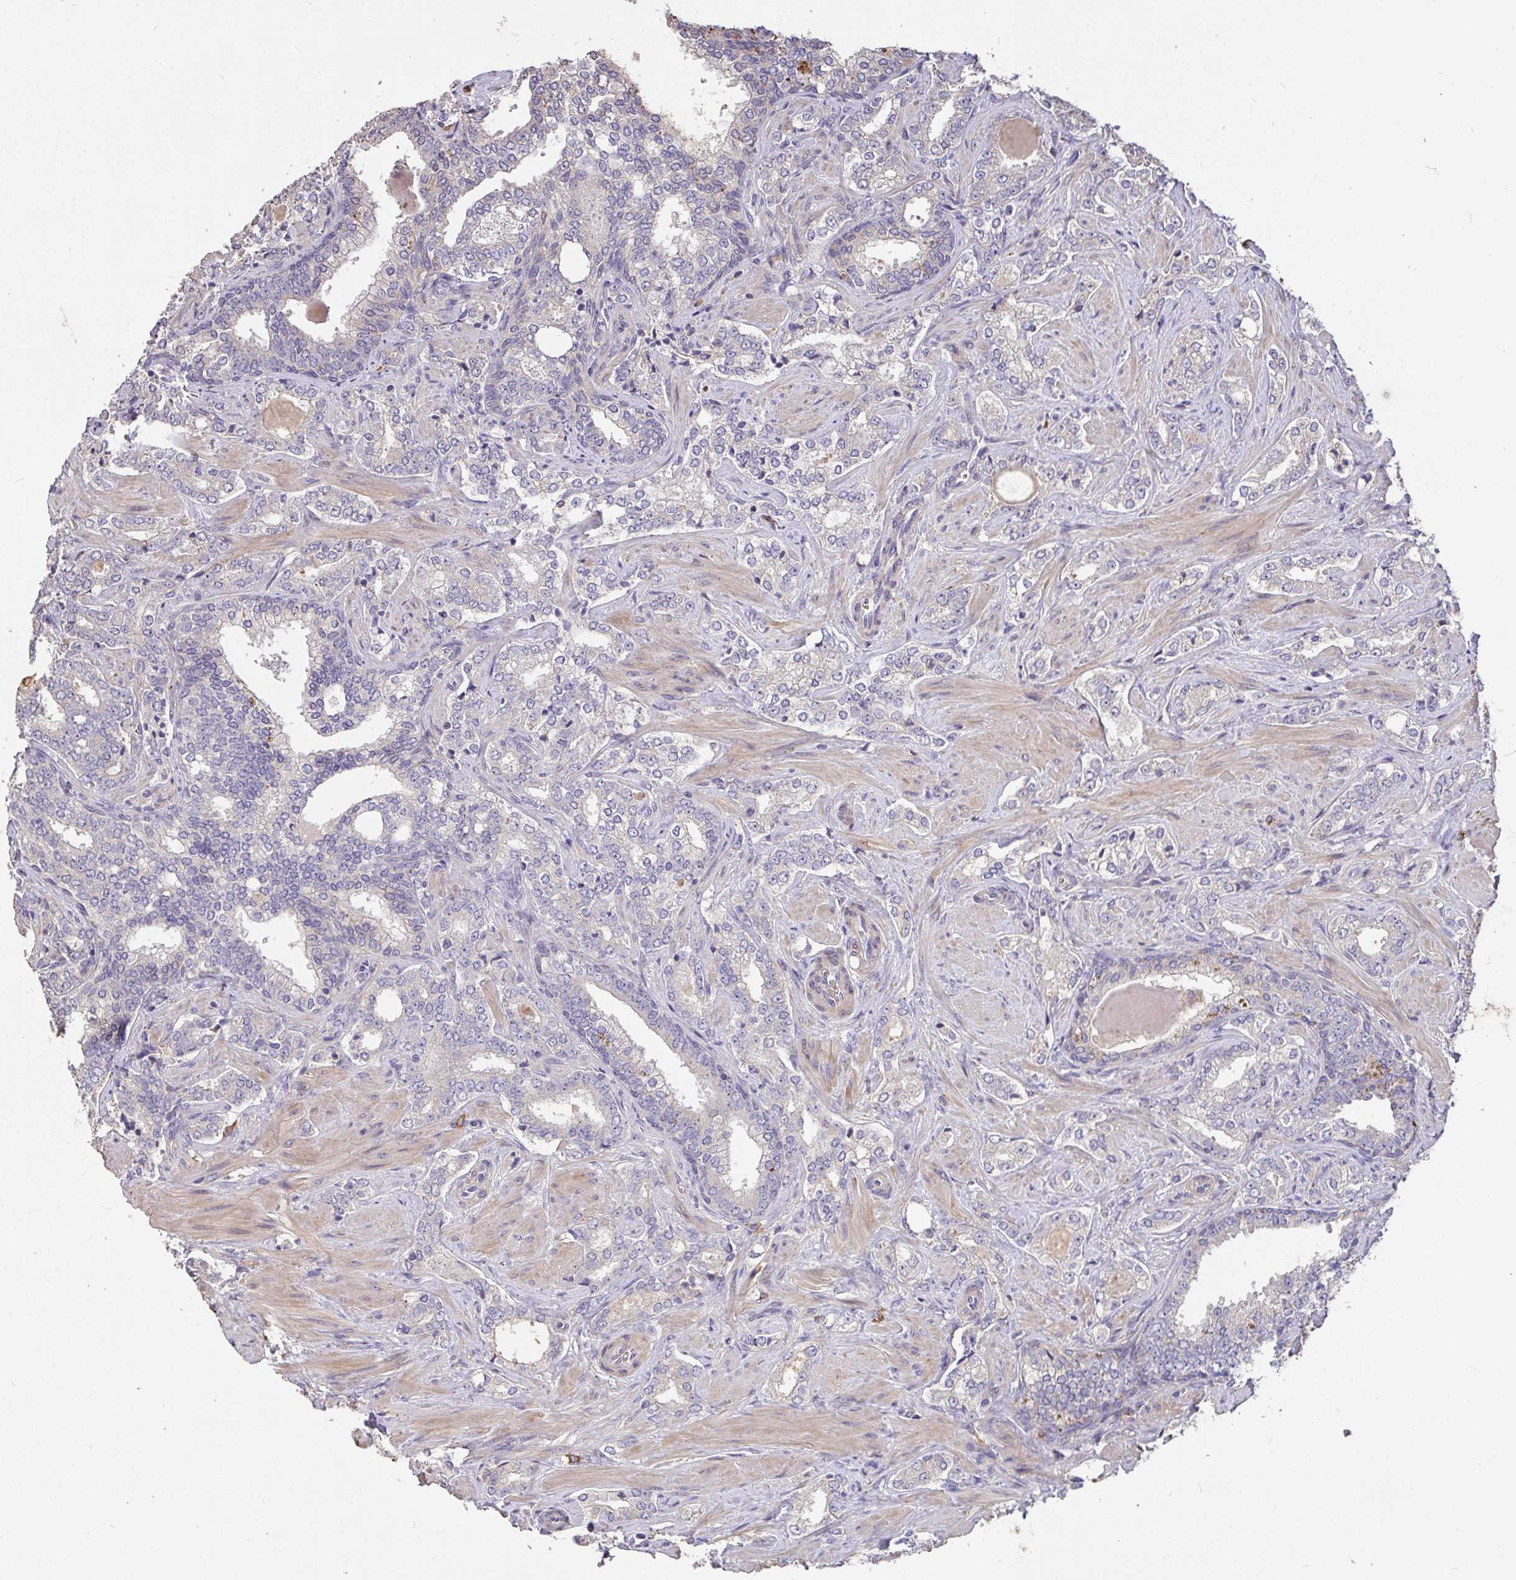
{"staining": {"intensity": "negative", "quantity": "none", "location": "none"}, "tissue": "prostate cancer", "cell_type": "Tumor cells", "image_type": "cancer", "snomed": [{"axis": "morphology", "description": "Adenocarcinoma, High grade"}, {"axis": "topography", "description": "Prostate"}], "caption": "Human prostate cancer stained for a protein using IHC reveals no staining in tumor cells.", "gene": "FCER1A", "patient": {"sex": "male", "age": 60}}